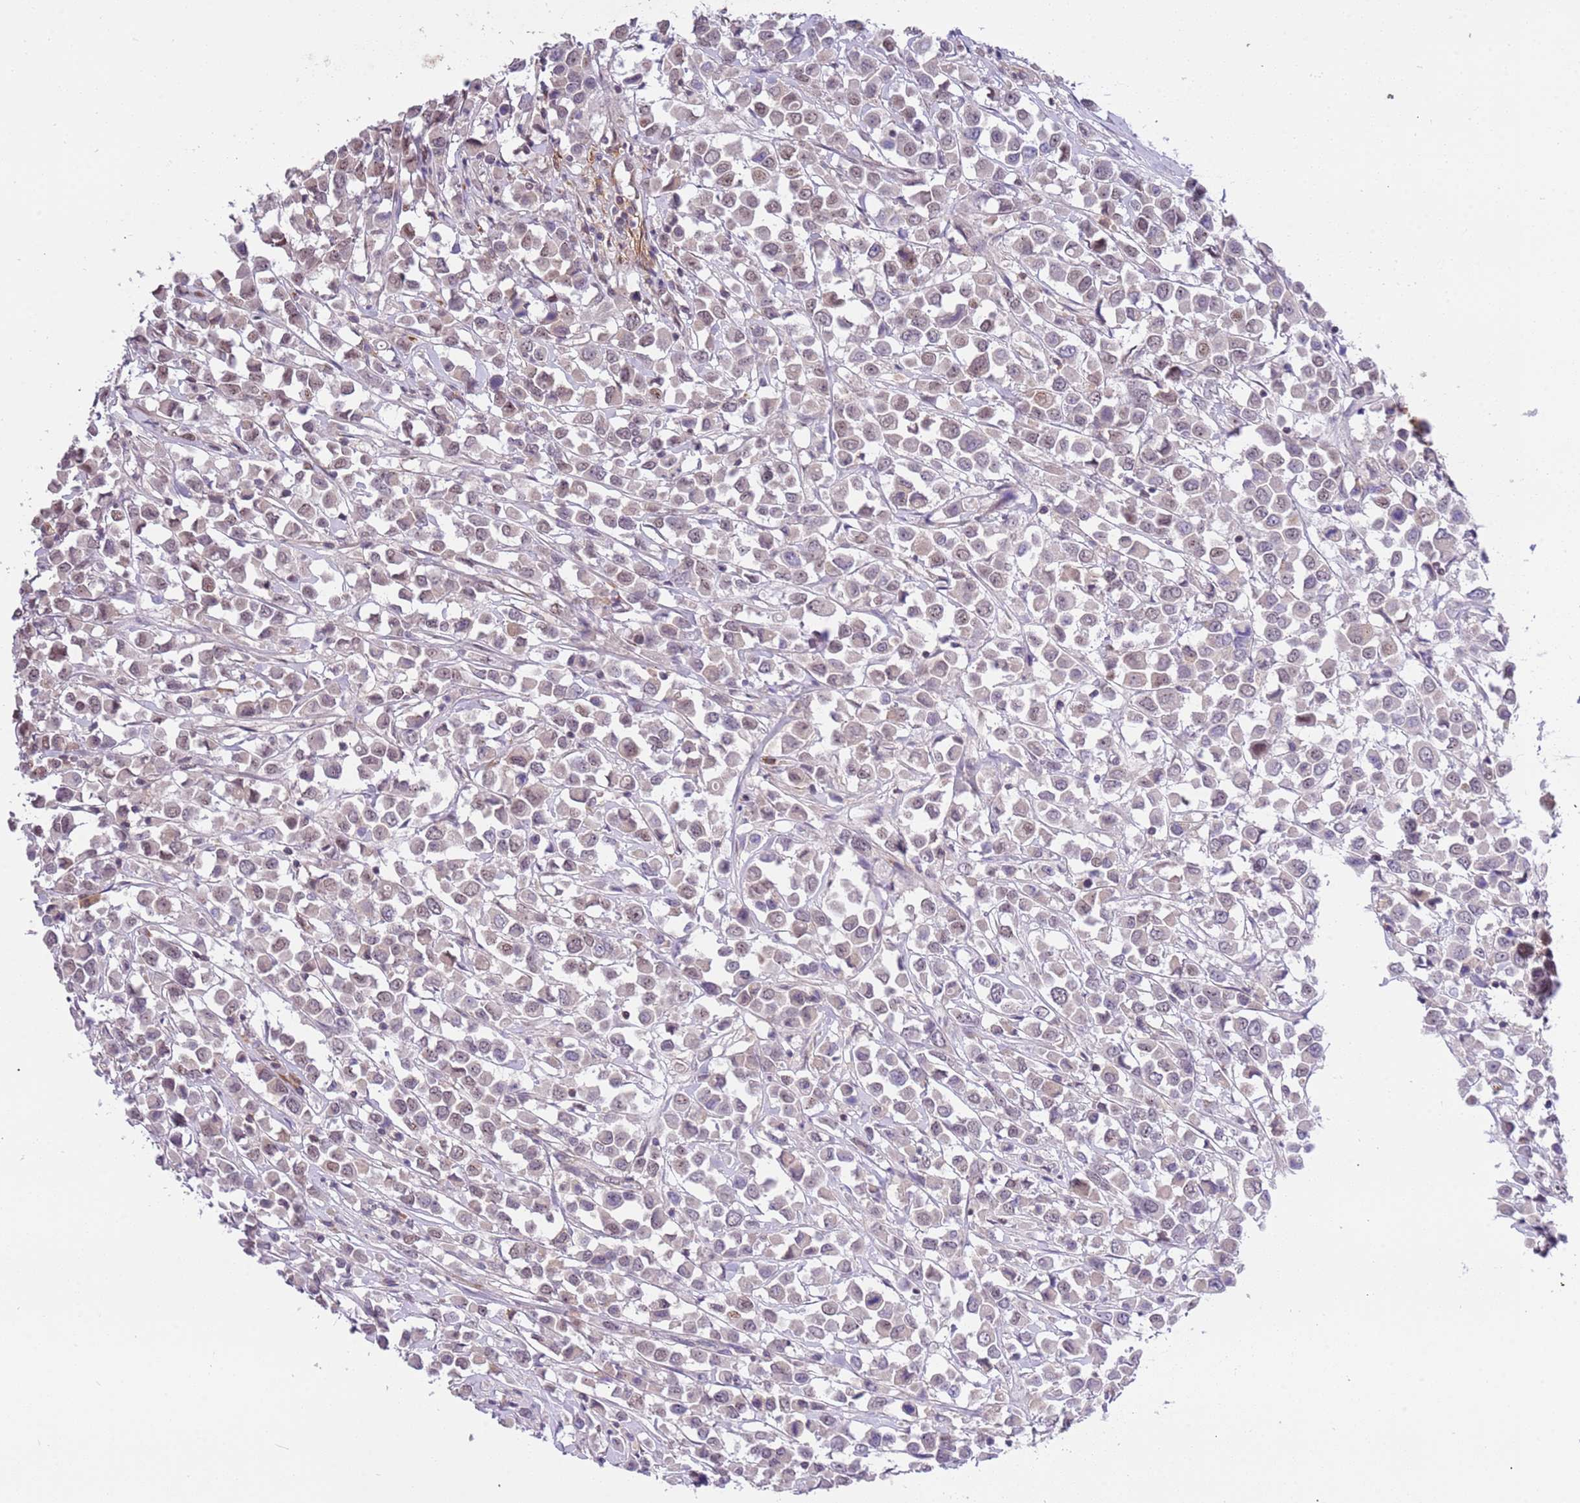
{"staining": {"intensity": "weak", "quantity": "25%-75%", "location": "nuclear"}, "tissue": "breast cancer", "cell_type": "Tumor cells", "image_type": "cancer", "snomed": [{"axis": "morphology", "description": "Duct carcinoma"}, {"axis": "topography", "description": "Breast"}], "caption": "Human invasive ductal carcinoma (breast) stained for a protein (brown) displays weak nuclear positive positivity in approximately 25%-75% of tumor cells.", "gene": "MAGEF1", "patient": {"sex": "female", "age": 61}}